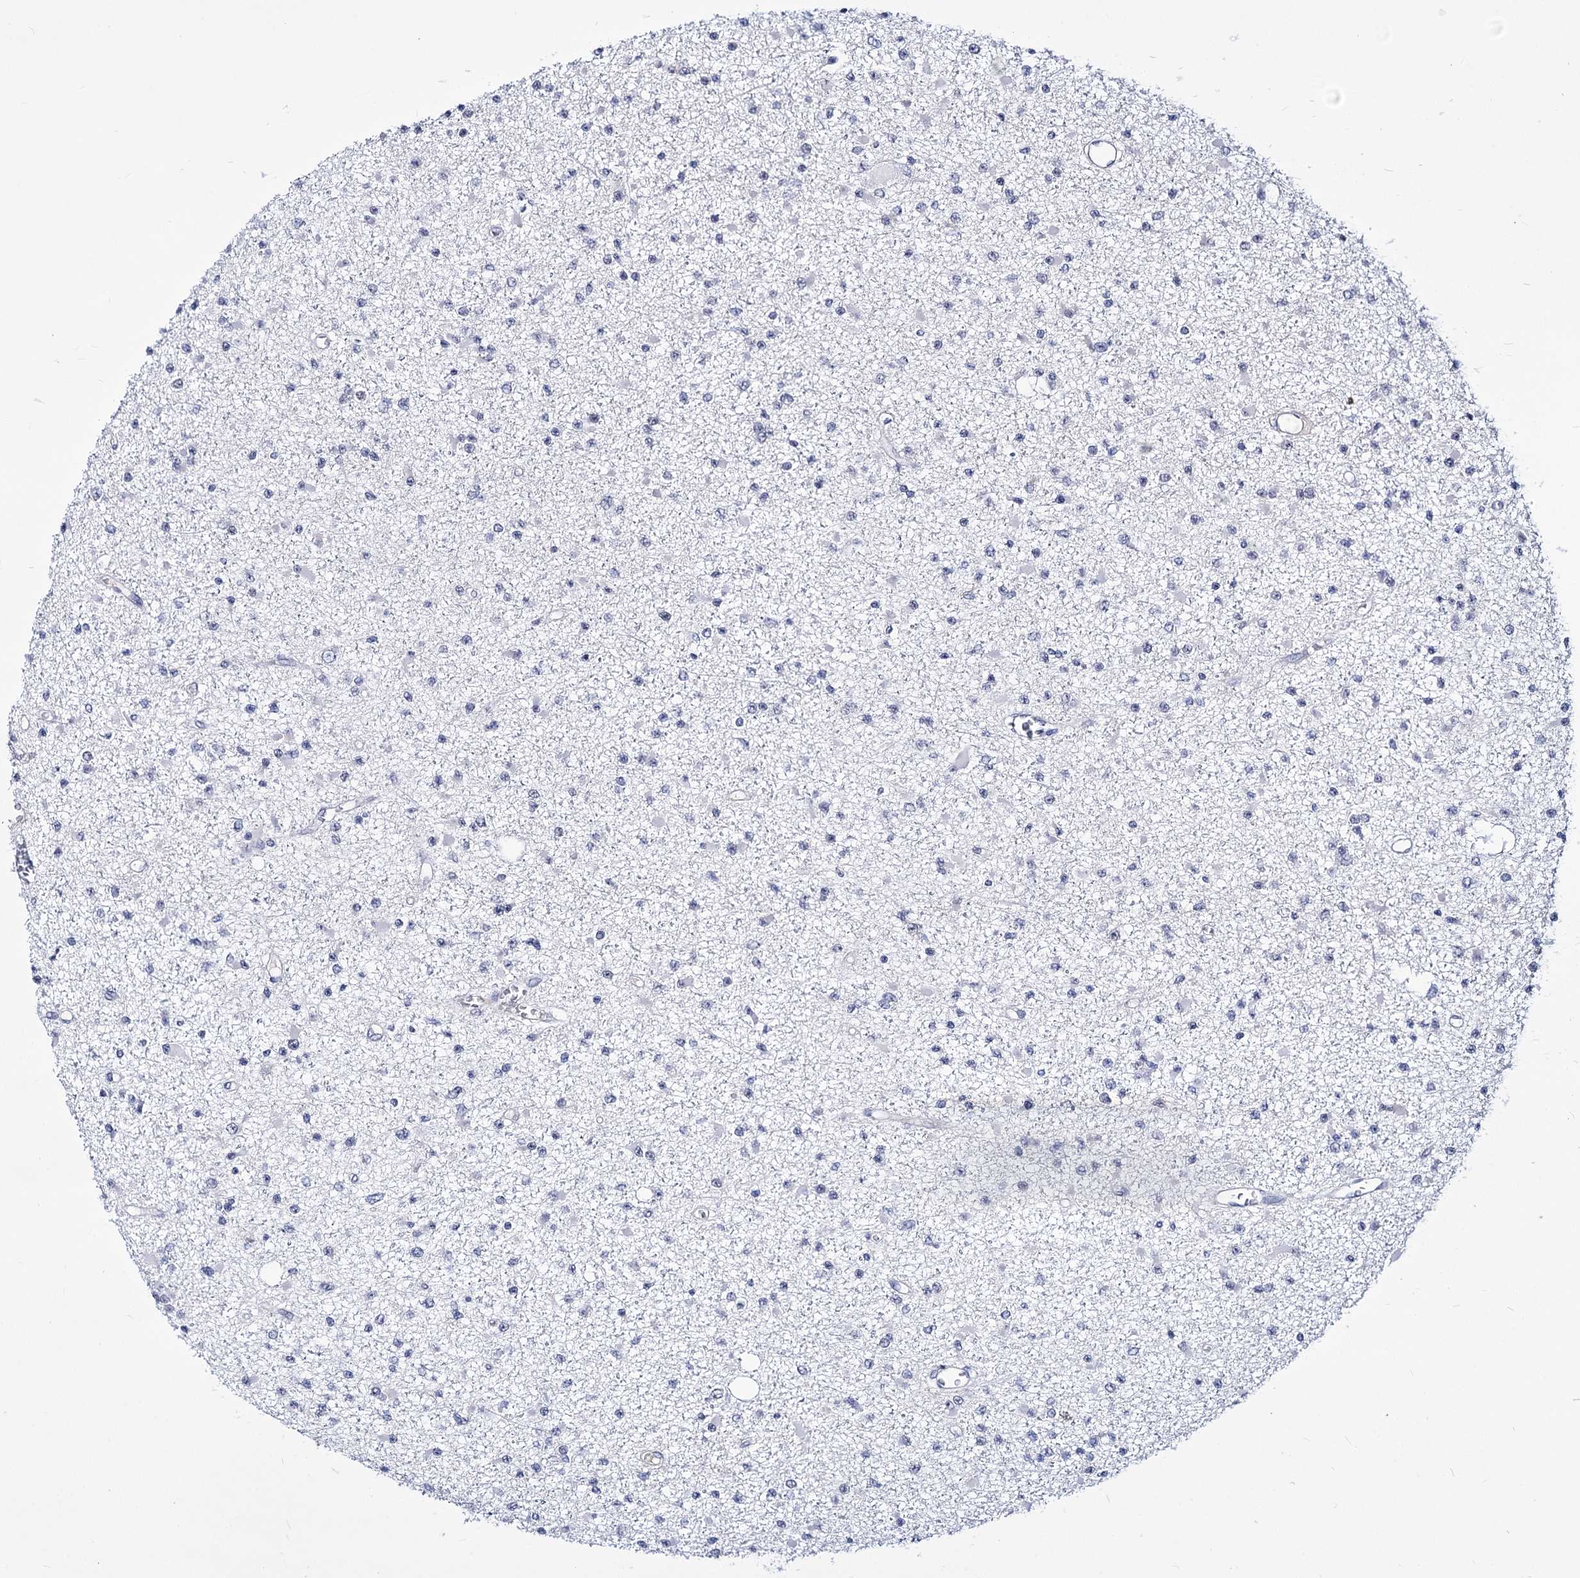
{"staining": {"intensity": "negative", "quantity": "none", "location": "none"}, "tissue": "glioma", "cell_type": "Tumor cells", "image_type": "cancer", "snomed": [{"axis": "morphology", "description": "Glioma, malignant, Low grade"}, {"axis": "topography", "description": "Brain"}], "caption": "Immunohistochemistry (IHC) of human glioma demonstrates no staining in tumor cells. (Brightfield microscopy of DAB (3,3'-diaminobenzidine) immunohistochemistry (IHC) at high magnification).", "gene": "PPRC1", "patient": {"sex": "female", "age": 22}}